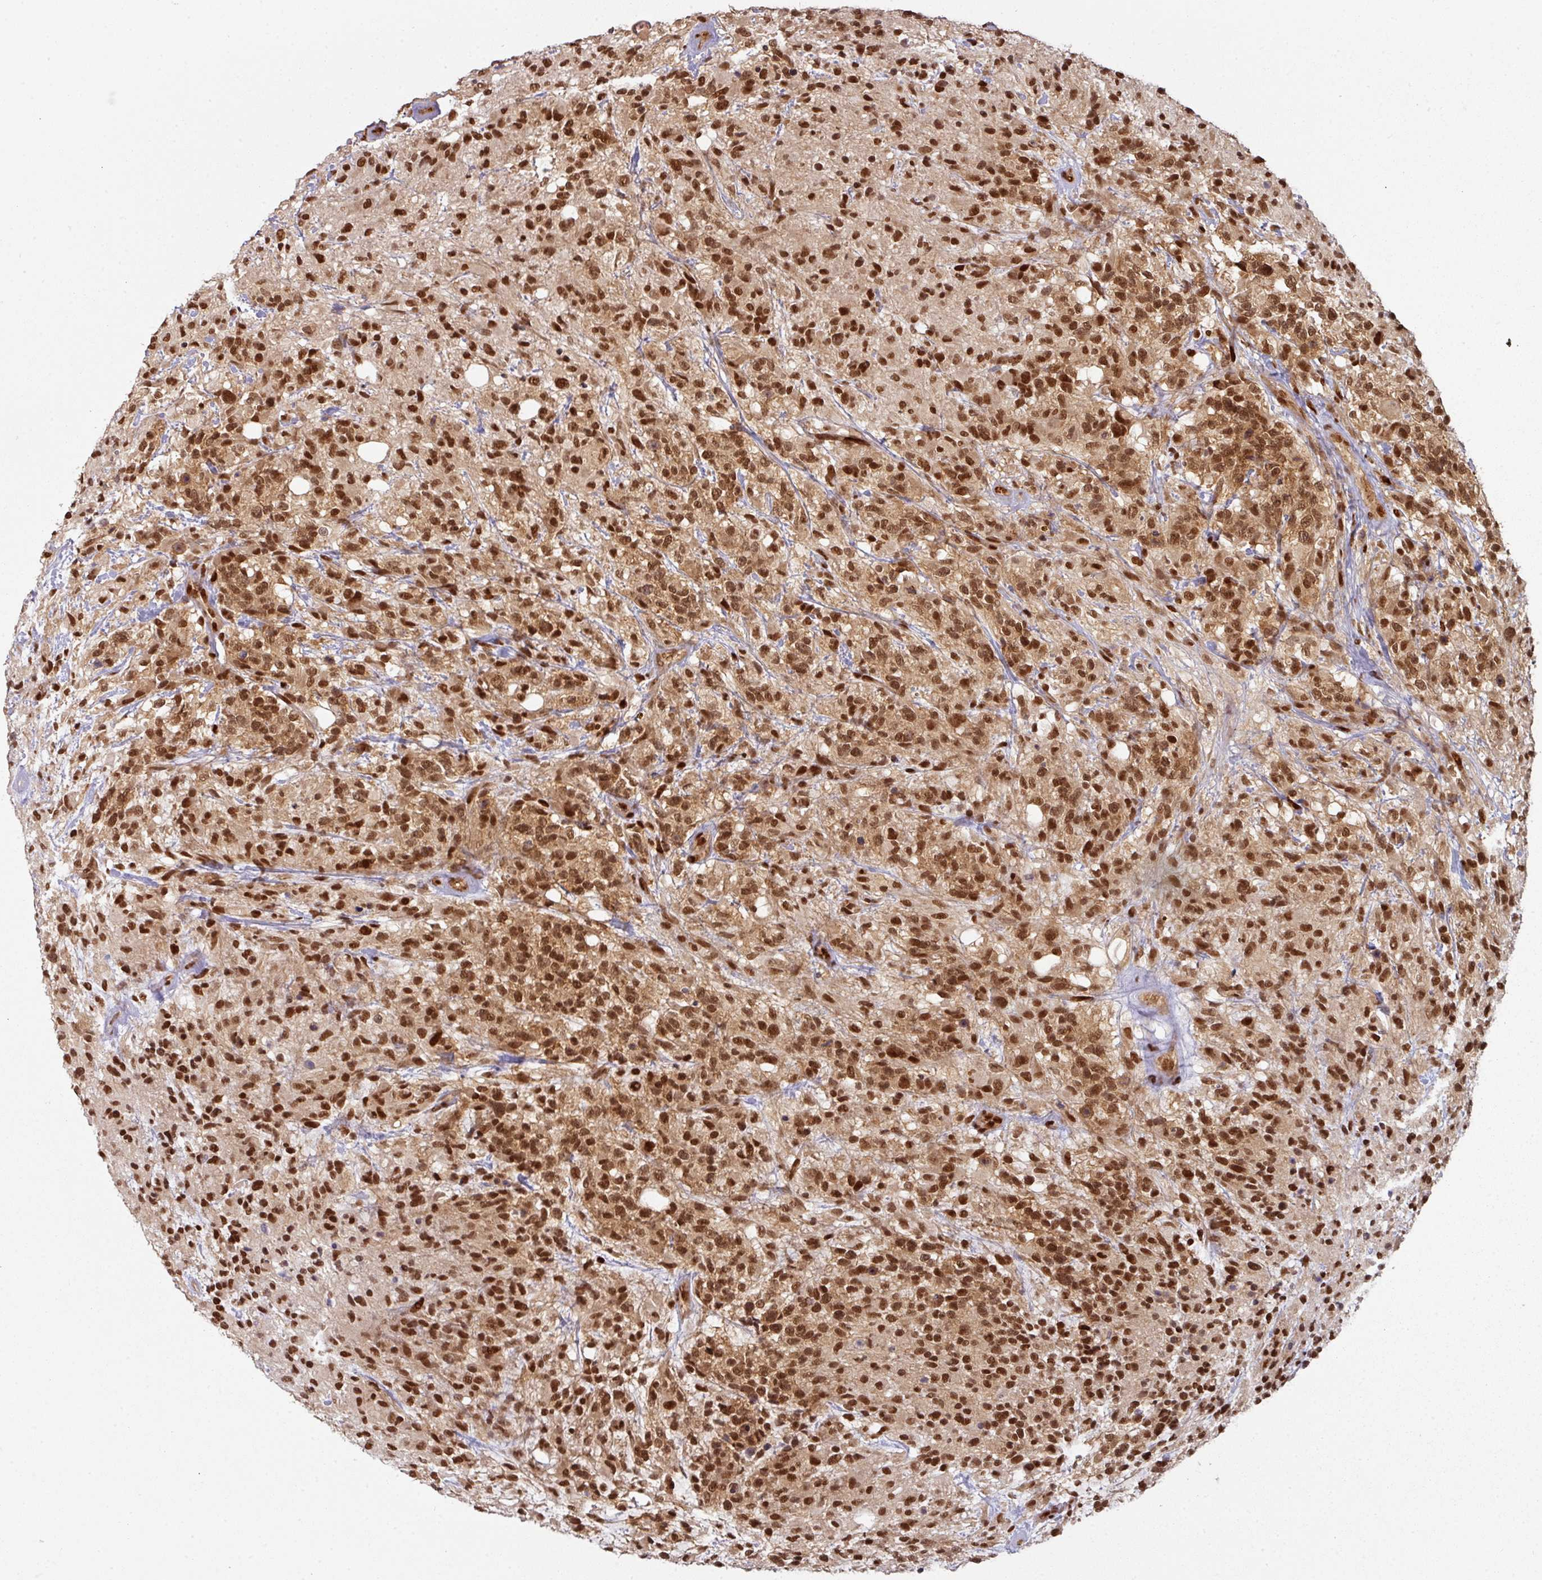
{"staining": {"intensity": "strong", "quantity": ">75%", "location": "cytoplasmic/membranous,nuclear"}, "tissue": "glioma", "cell_type": "Tumor cells", "image_type": "cancer", "snomed": [{"axis": "morphology", "description": "Glioma, malignant, High grade"}, {"axis": "topography", "description": "Brain"}], "caption": "Immunohistochemistry staining of glioma, which shows high levels of strong cytoplasmic/membranous and nuclear staining in approximately >75% of tumor cells indicating strong cytoplasmic/membranous and nuclear protein expression. The staining was performed using DAB (brown) for protein detection and nuclei were counterstained in hematoxylin (blue).", "gene": "SIK3", "patient": {"sex": "female", "age": 67}}